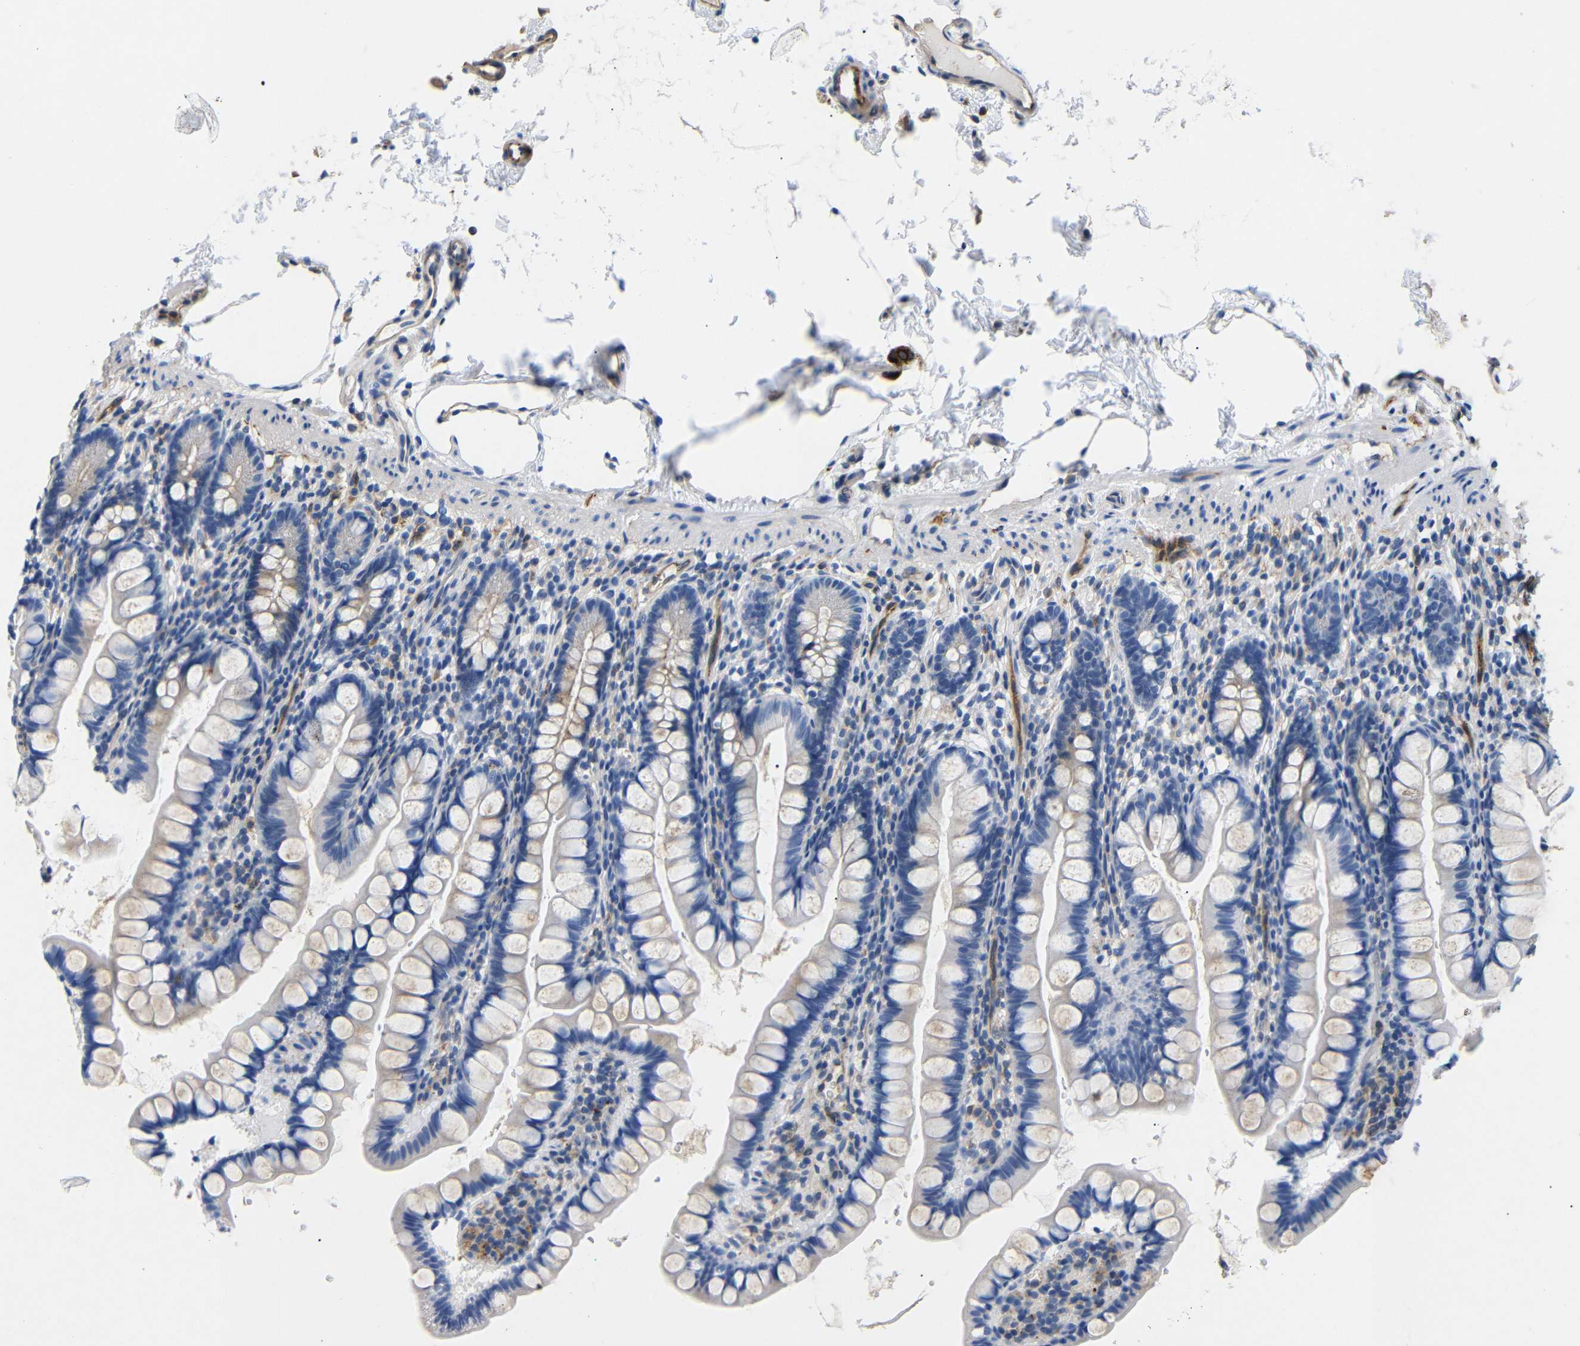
{"staining": {"intensity": "moderate", "quantity": "<25%", "location": "cytoplasmic/membranous"}, "tissue": "small intestine", "cell_type": "Glandular cells", "image_type": "normal", "snomed": [{"axis": "morphology", "description": "Normal tissue, NOS"}, {"axis": "topography", "description": "Small intestine"}], "caption": "Immunohistochemical staining of benign small intestine exhibits moderate cytoplasmic/membranous protein positivity in about <25% of glandular cells.", "gene": "SDCBP", "patient": {"sex": "female", "age": 84}}